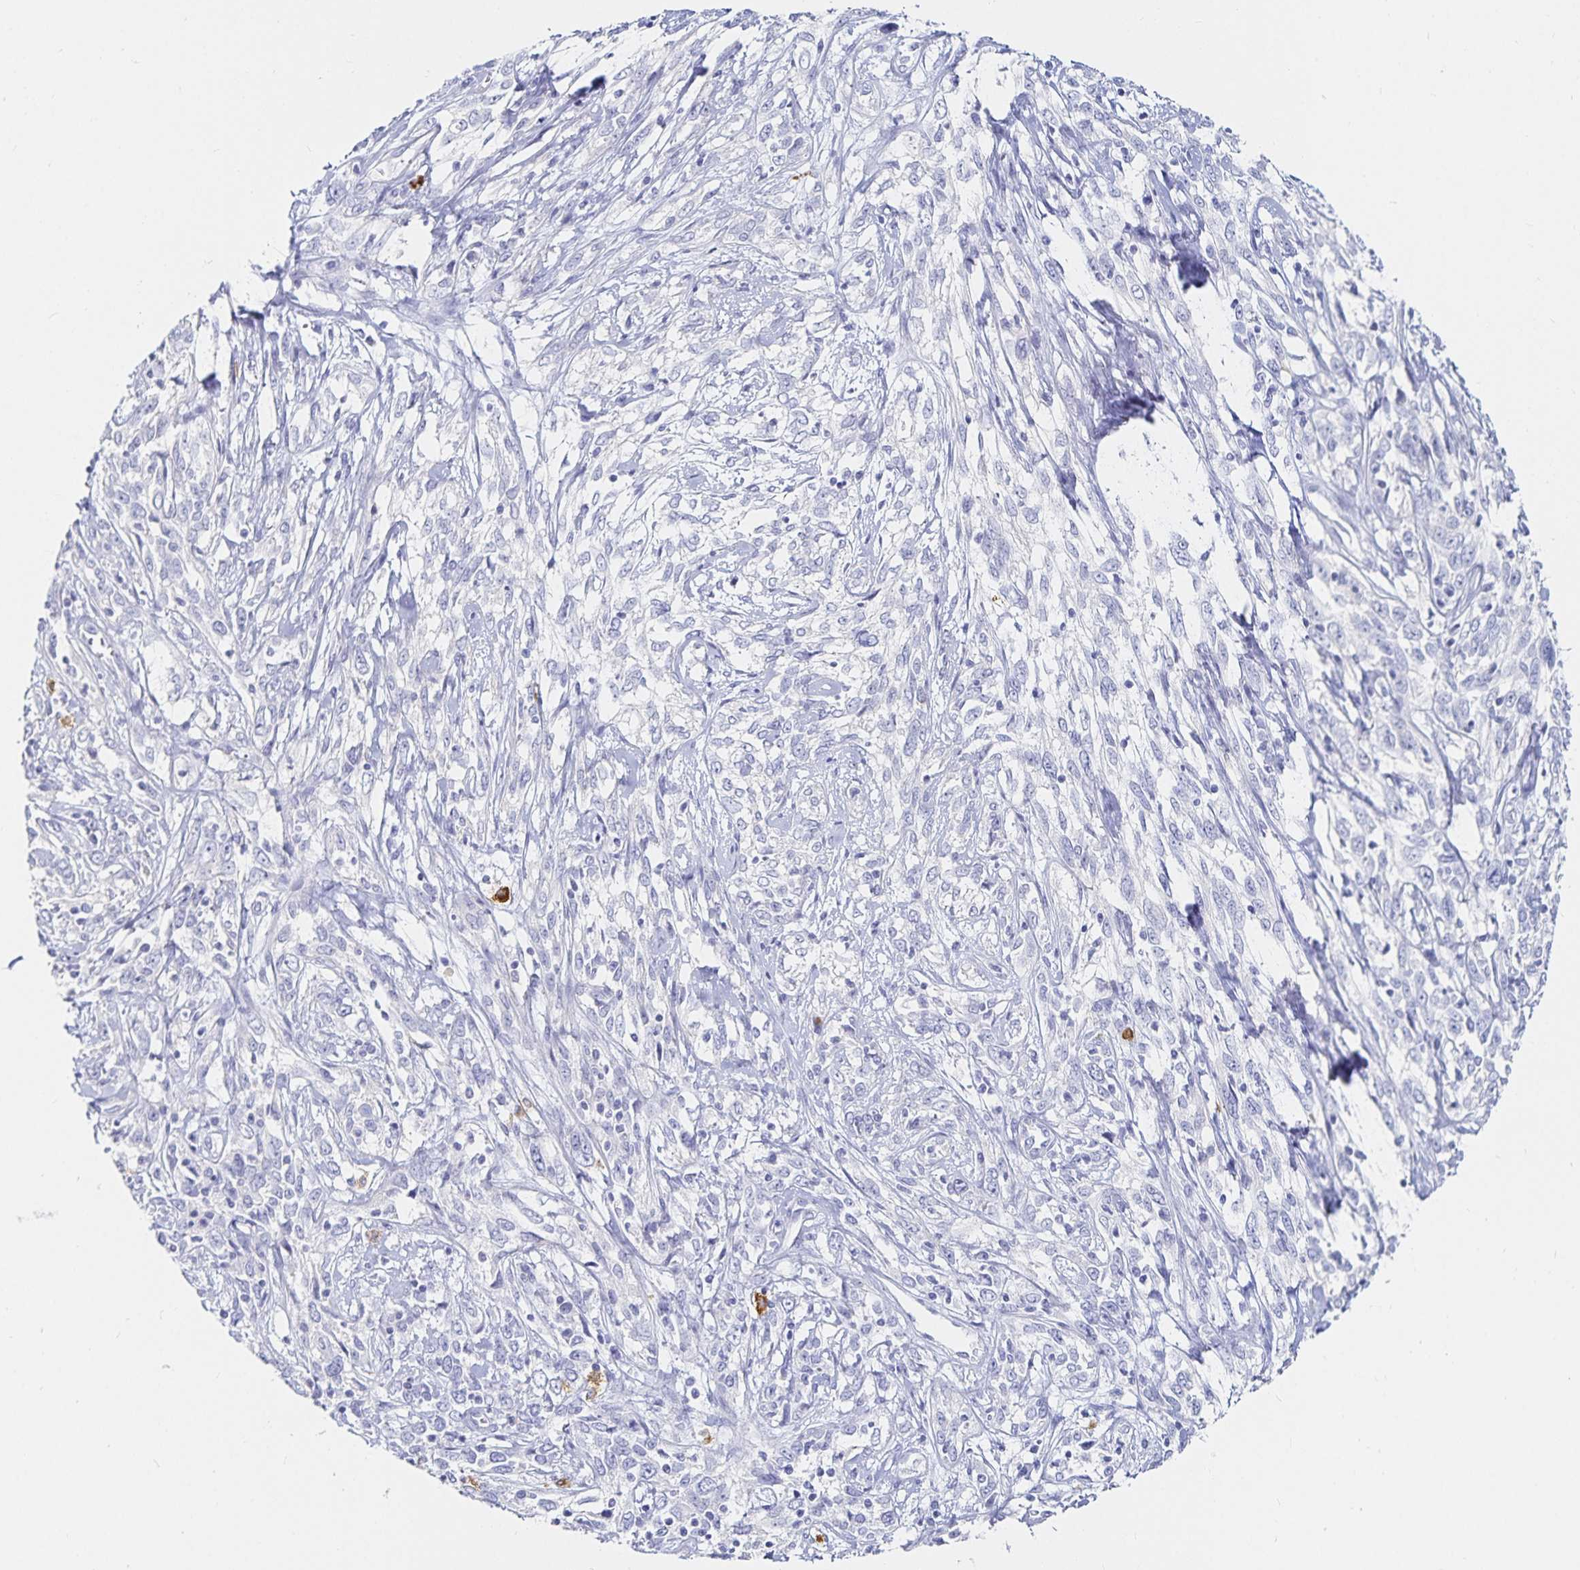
{"staining": {"intensity": "negative", "quantity": "none", "location": "none"}, "tissue": "cervical cancer", "cell_type": "Tumor cells", "image_type": "cancer", "snomed": [{"axis": "morphology", "description": "Adenocarcinoma, NOS"}, {"axis": "topography", "description": "Cervix"}], "caption": "The photomicrograph exhibits no staining of tumor cells in cervical cancer (adenocarcinoma).", "gene": "TNIP1", "patient": {"sex": "female", "age": 40}}